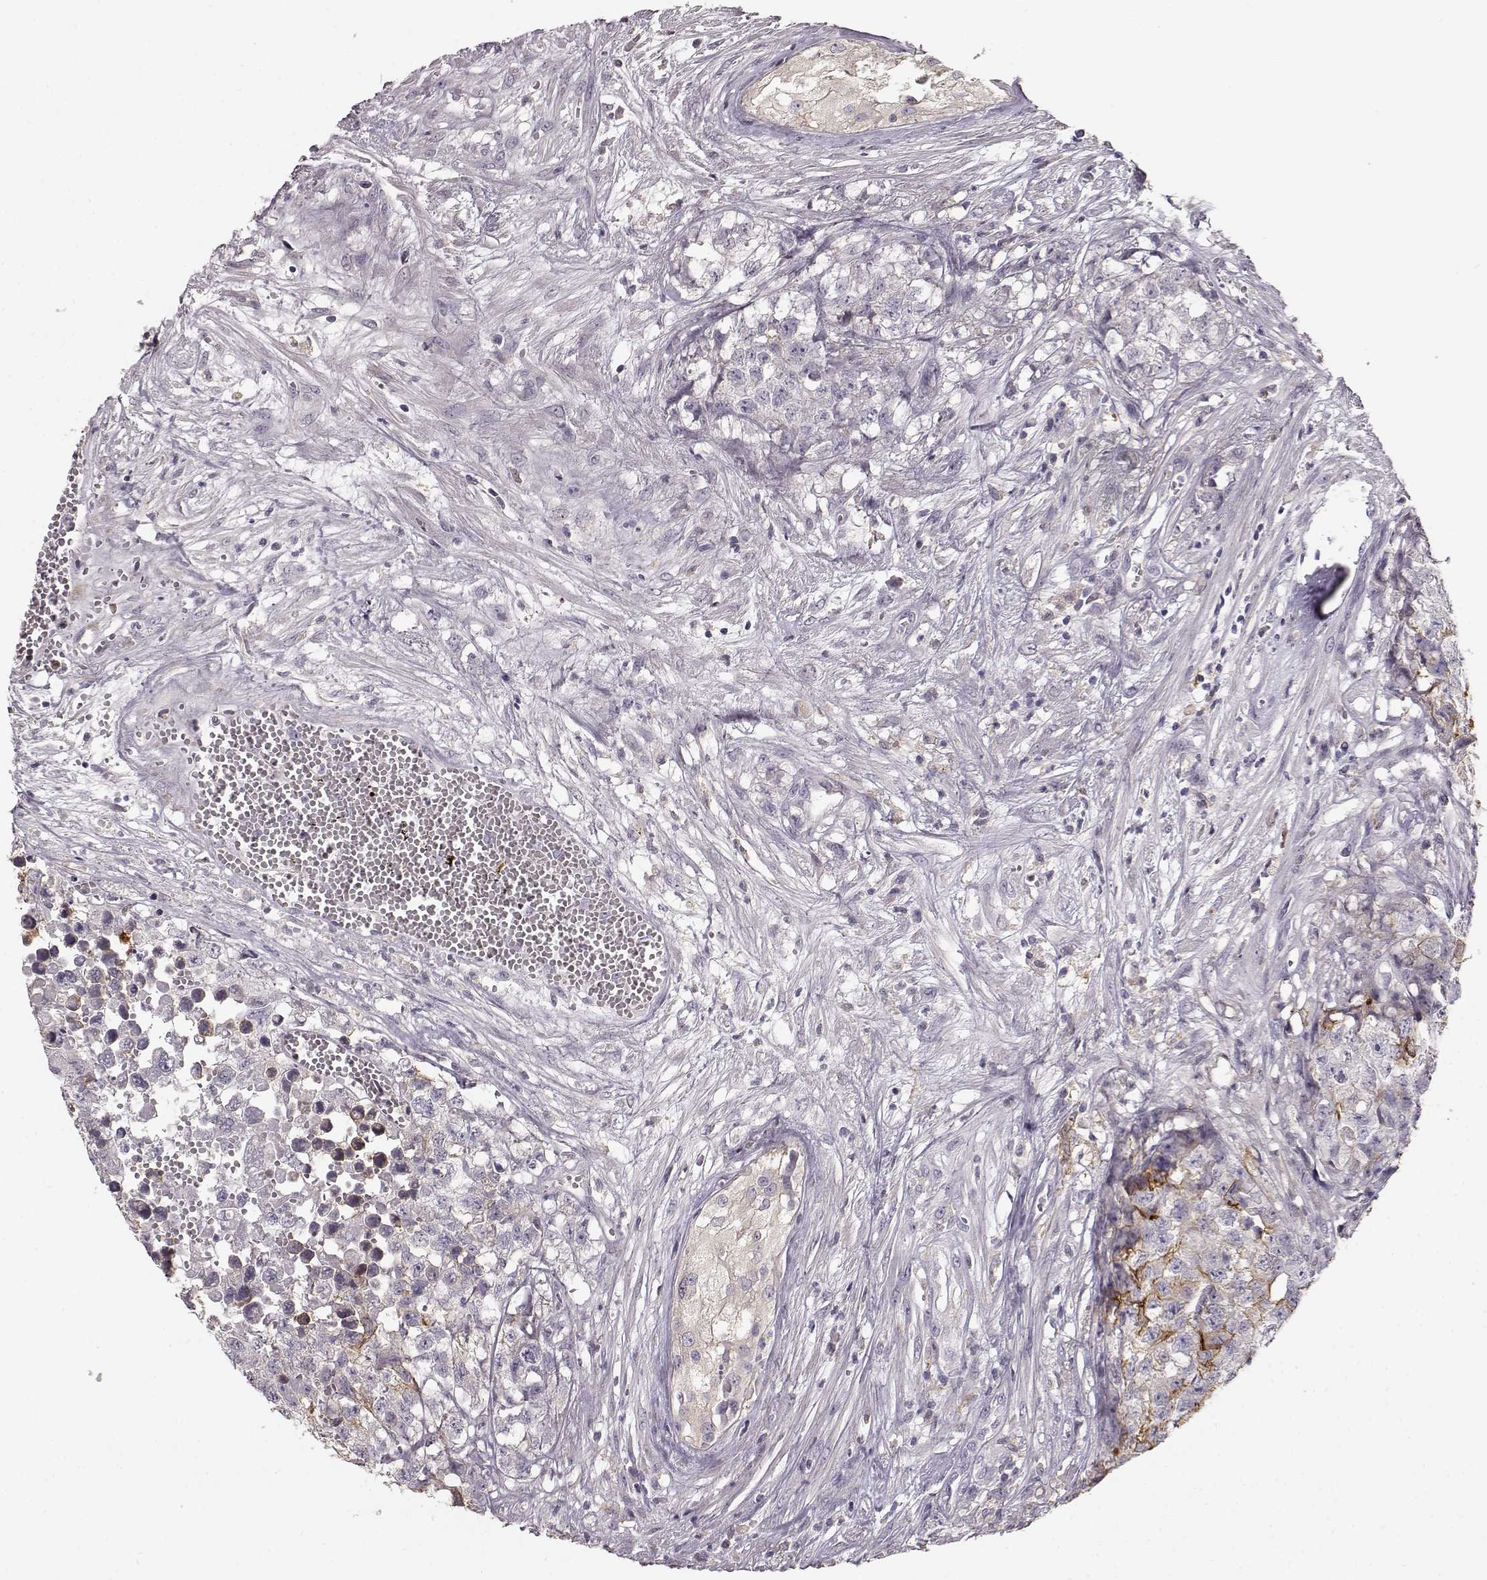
{"staining": {"intensity": "negative", "quantity": "none", "location": "none"}, "tissue": "testis cancer", "cell_type": "Tumor cells", "image_type": "cancer", "snomed": [{"axis": "morphology", "description": "Seminoma, NOS"}, {"axis": "morphology", "description": "Carcinoma, Embryonal, NOS"}, {"axis": "topography", "description": "Testis"}], "caption": "High power microscopy image of an immunohistochemistry (IHC) micrograph of testis cancer (seminoma), revealing no significant expression in tumor cells.", "gene": "GPR50", "patient": {"sex": "male", "age": 22}}